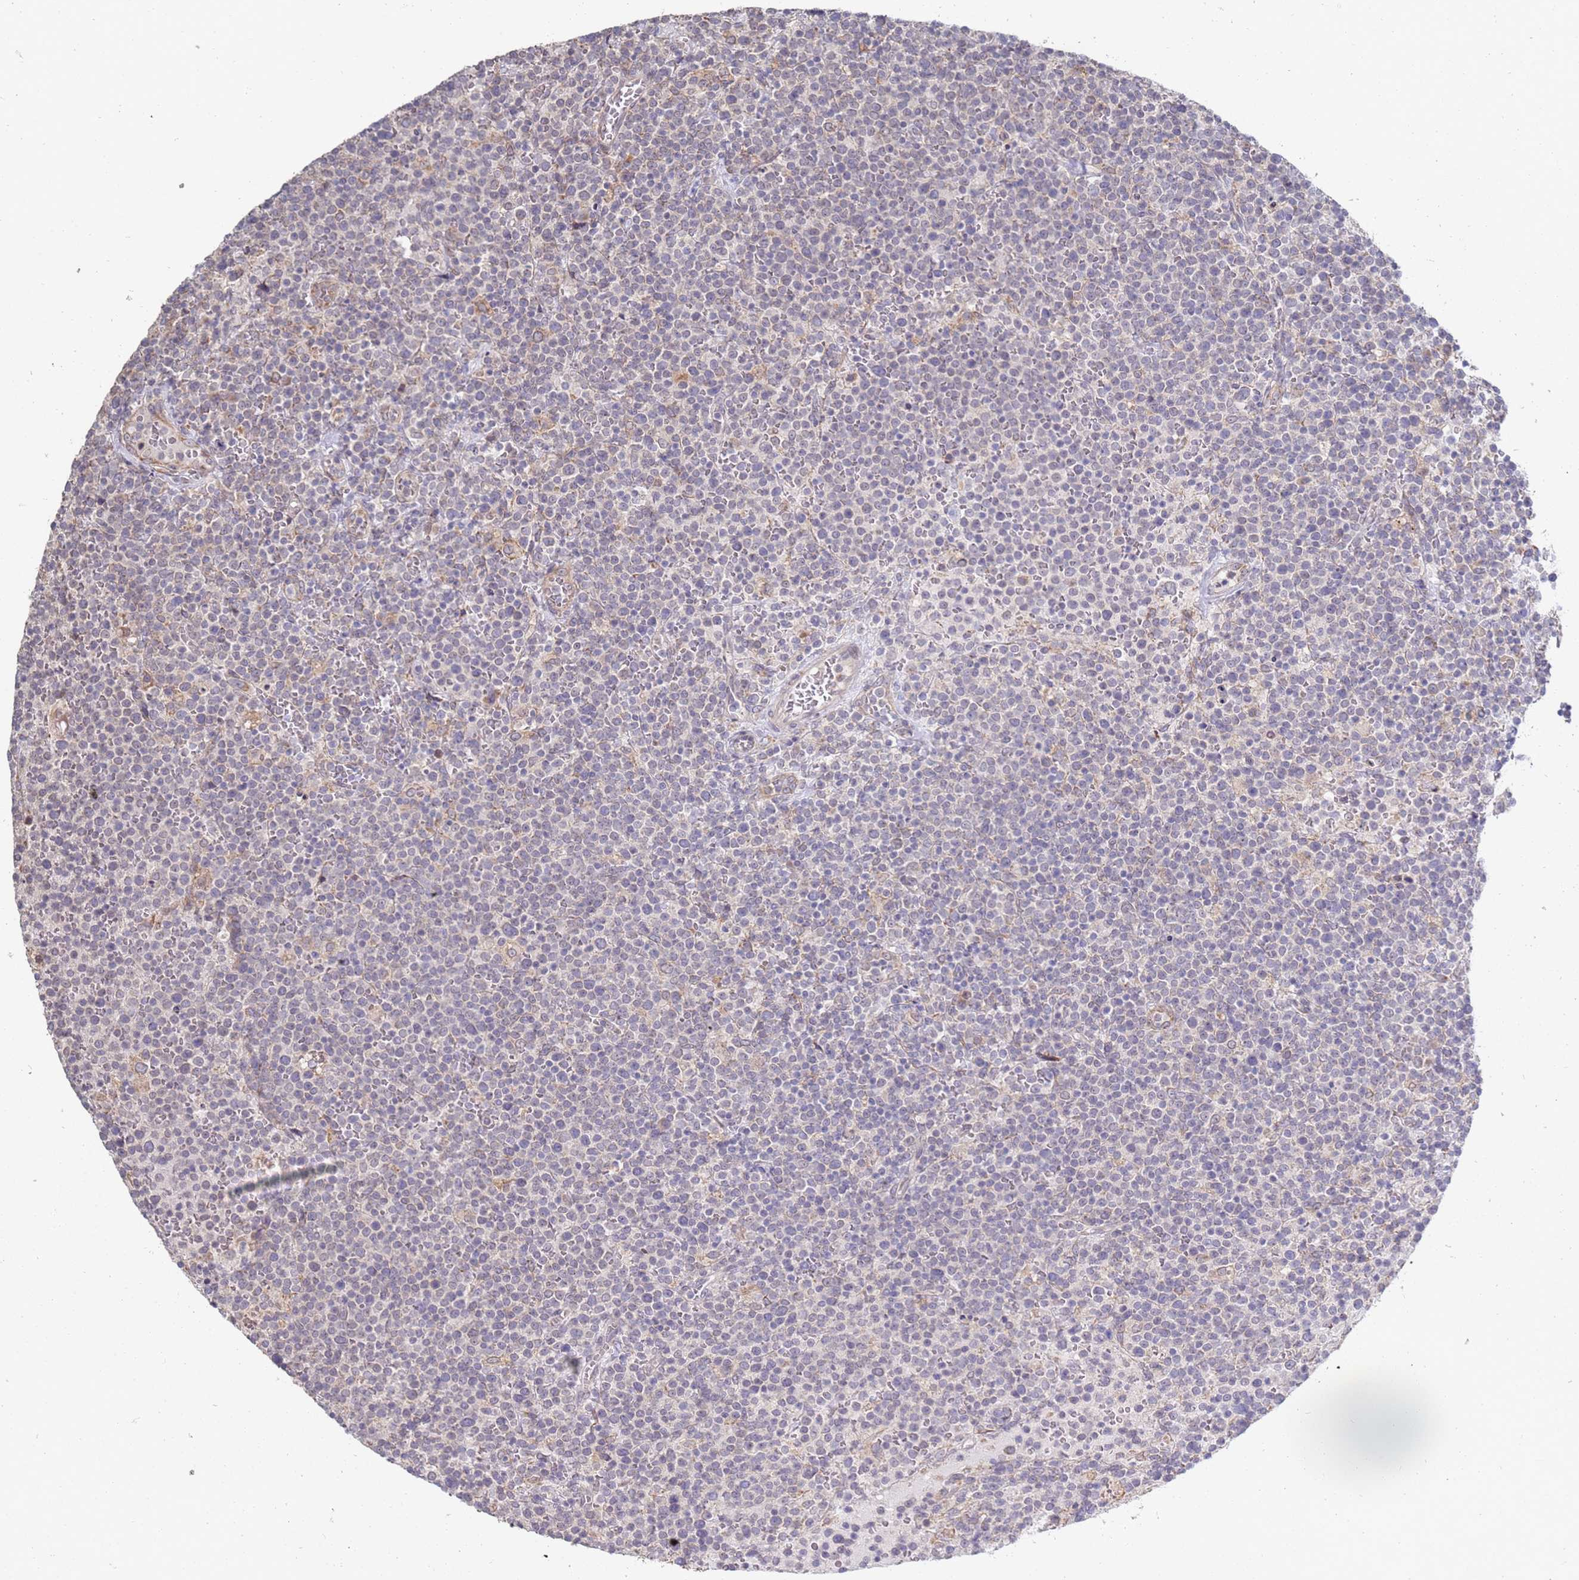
{"staining": {"intensity": "negative", "quantity": "none", "location": "none"}, "tissue": "lymphoma", "cell_type": "Tumor cells", "image_type": "cancer", "snomed": [{"axis": "morphology", "description": "Malignant lymphoma, non-Hodgkin's type, High grade"}, {"axis": "topography", "description": "Lymph node"}], "caption": "Tumor cells are negative for protein expression in human malignant lymphoma, non-Hodgkin's type (high-grade).", "gene": "VRK2", "patient": {"sex": "male", "age": 61}}